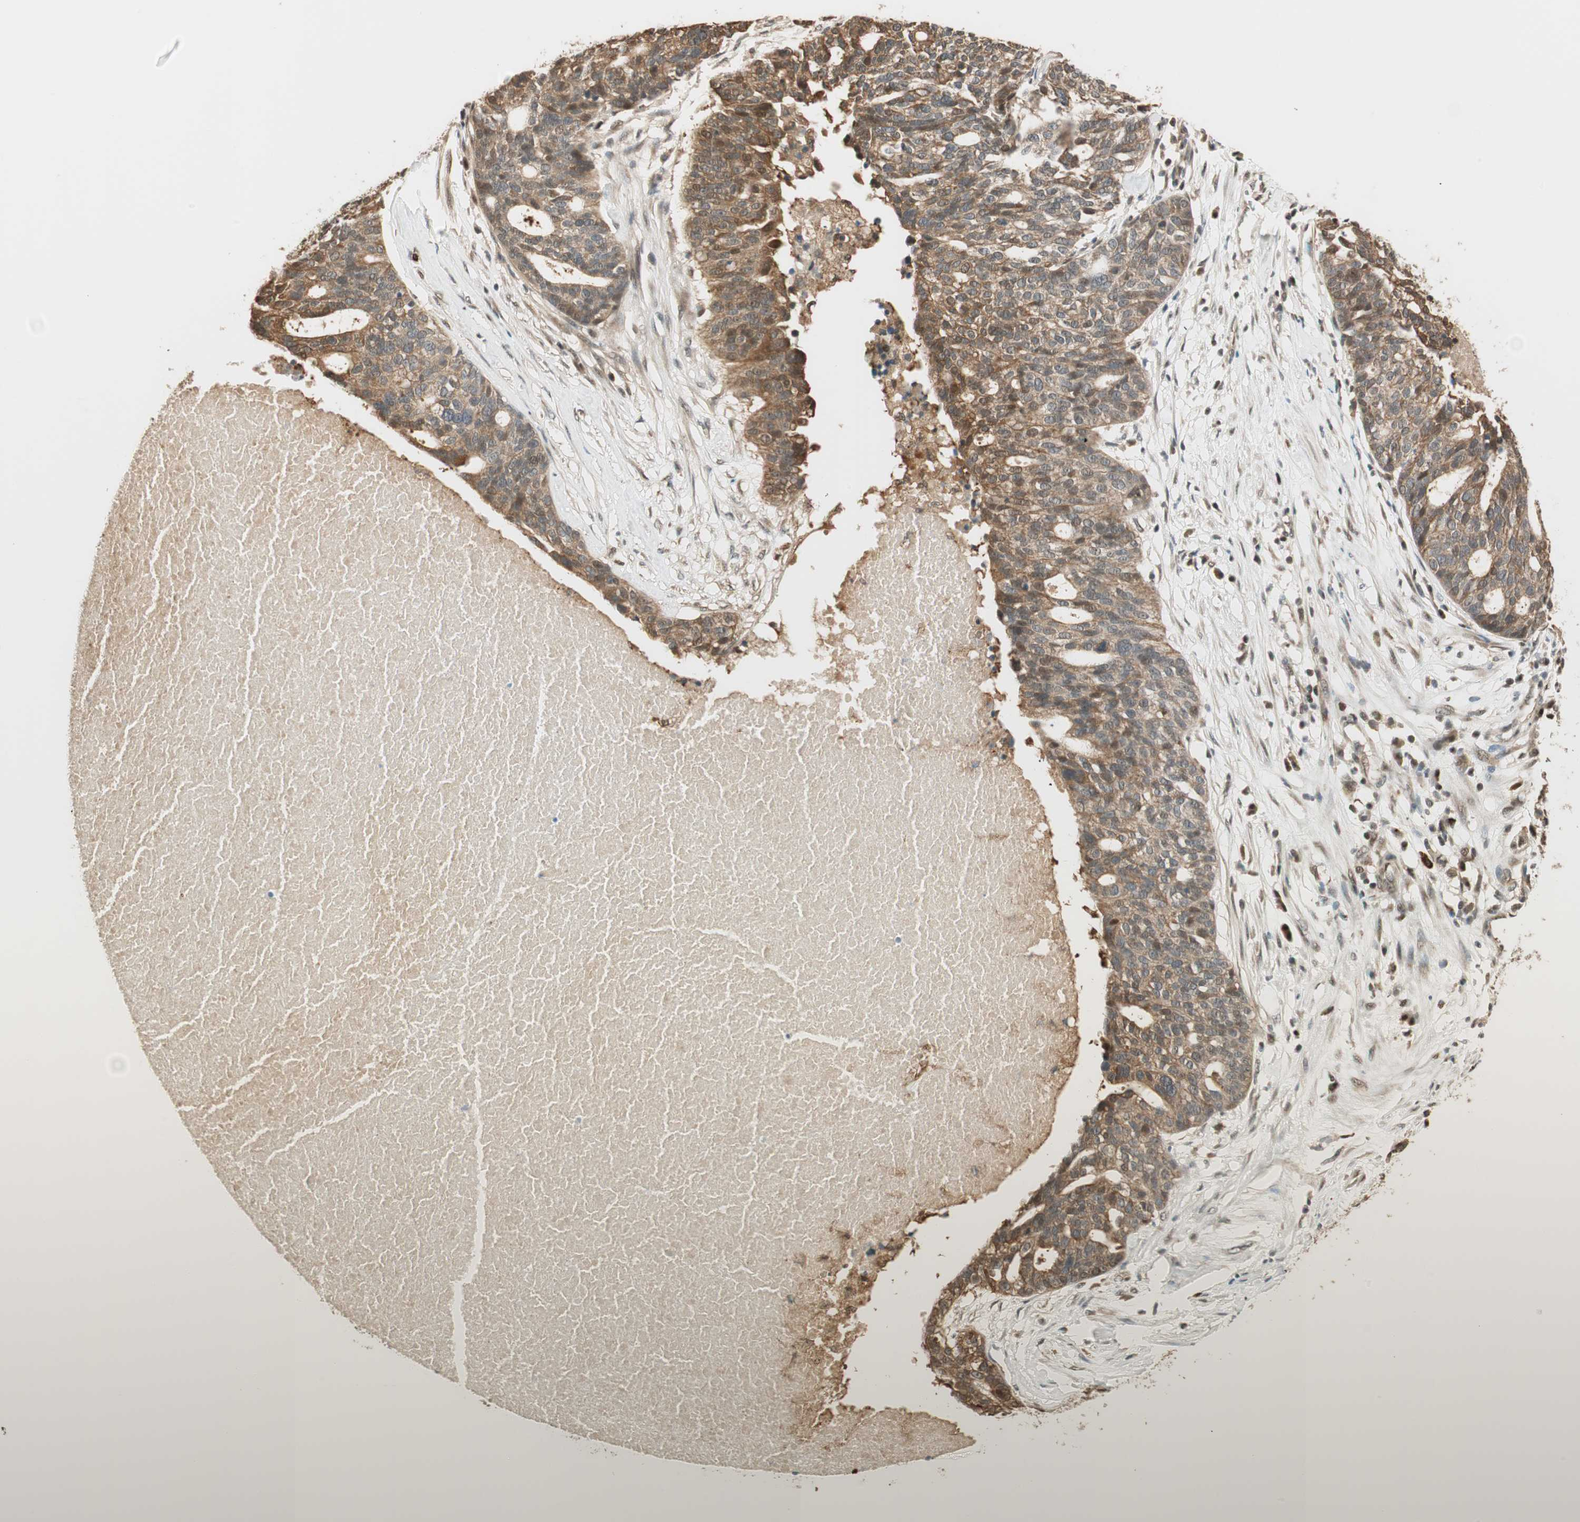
{"staining": {"intensity": "moderate", "quantity": ">75%", "location": "cytoplasmic/membranous,nuclear"}, "tissue": "ovarian cancer", "cell_type": "Tumor cells", "image_type": "cancer", "snomed": [{"axis": "morphology", "description": "Cystadenocarcinoma, serous, NOS"}, {"axis": "topography", "description": "Ovary"}], "caption": "Brown immunohistochemical staining in human ovarian cancer (serous cystadenocarcinoma) exhibits moderate cytoplasmic/membranous and nuclear staining in approximately >75% of tumor cells. (DAB = brown stain, brightfield microscopy at high magnification).", "gene": "ZNF443", "patient": {"sex": "female", "age": 59}}